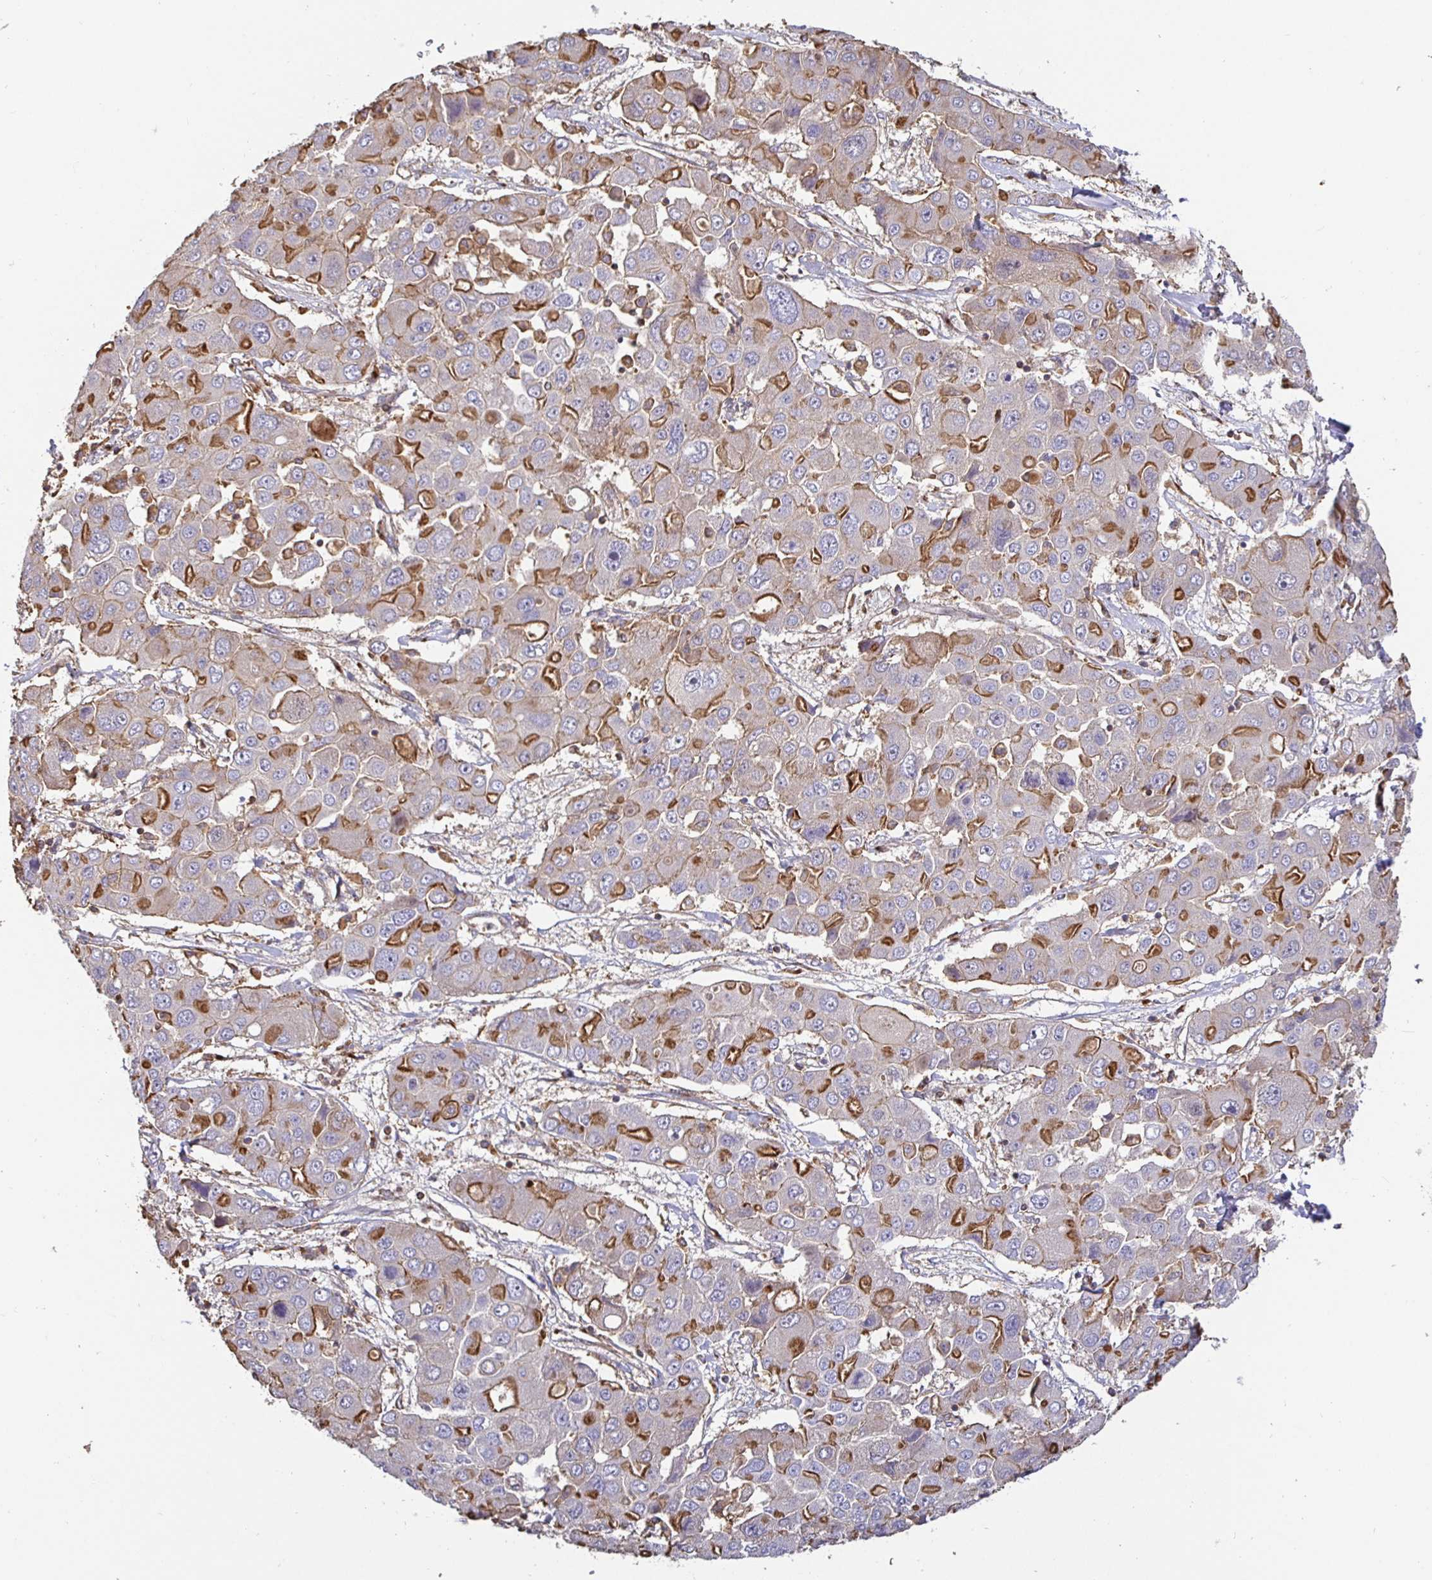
{"staining": {"intensity": "strong", "quantity": "25%-75%", "location": "cytoplasmic/membranous"}, "tissue": "liver cancer", "cell_type": "Tumor cells", "image_type": "cancer", "snomed": [{"axis": "morphology", "description": "Cholangiocarcinoma"}, {"axis": "topography", "description": "Liver"}], "caption": "Protein staining demonstrates strong cytoplasmic/membranous positivity in about 25%-75% of tumor cells in liver cancer.", "gene": "C1QTNF7", "patient": {"sex": "male", "age": 67}}